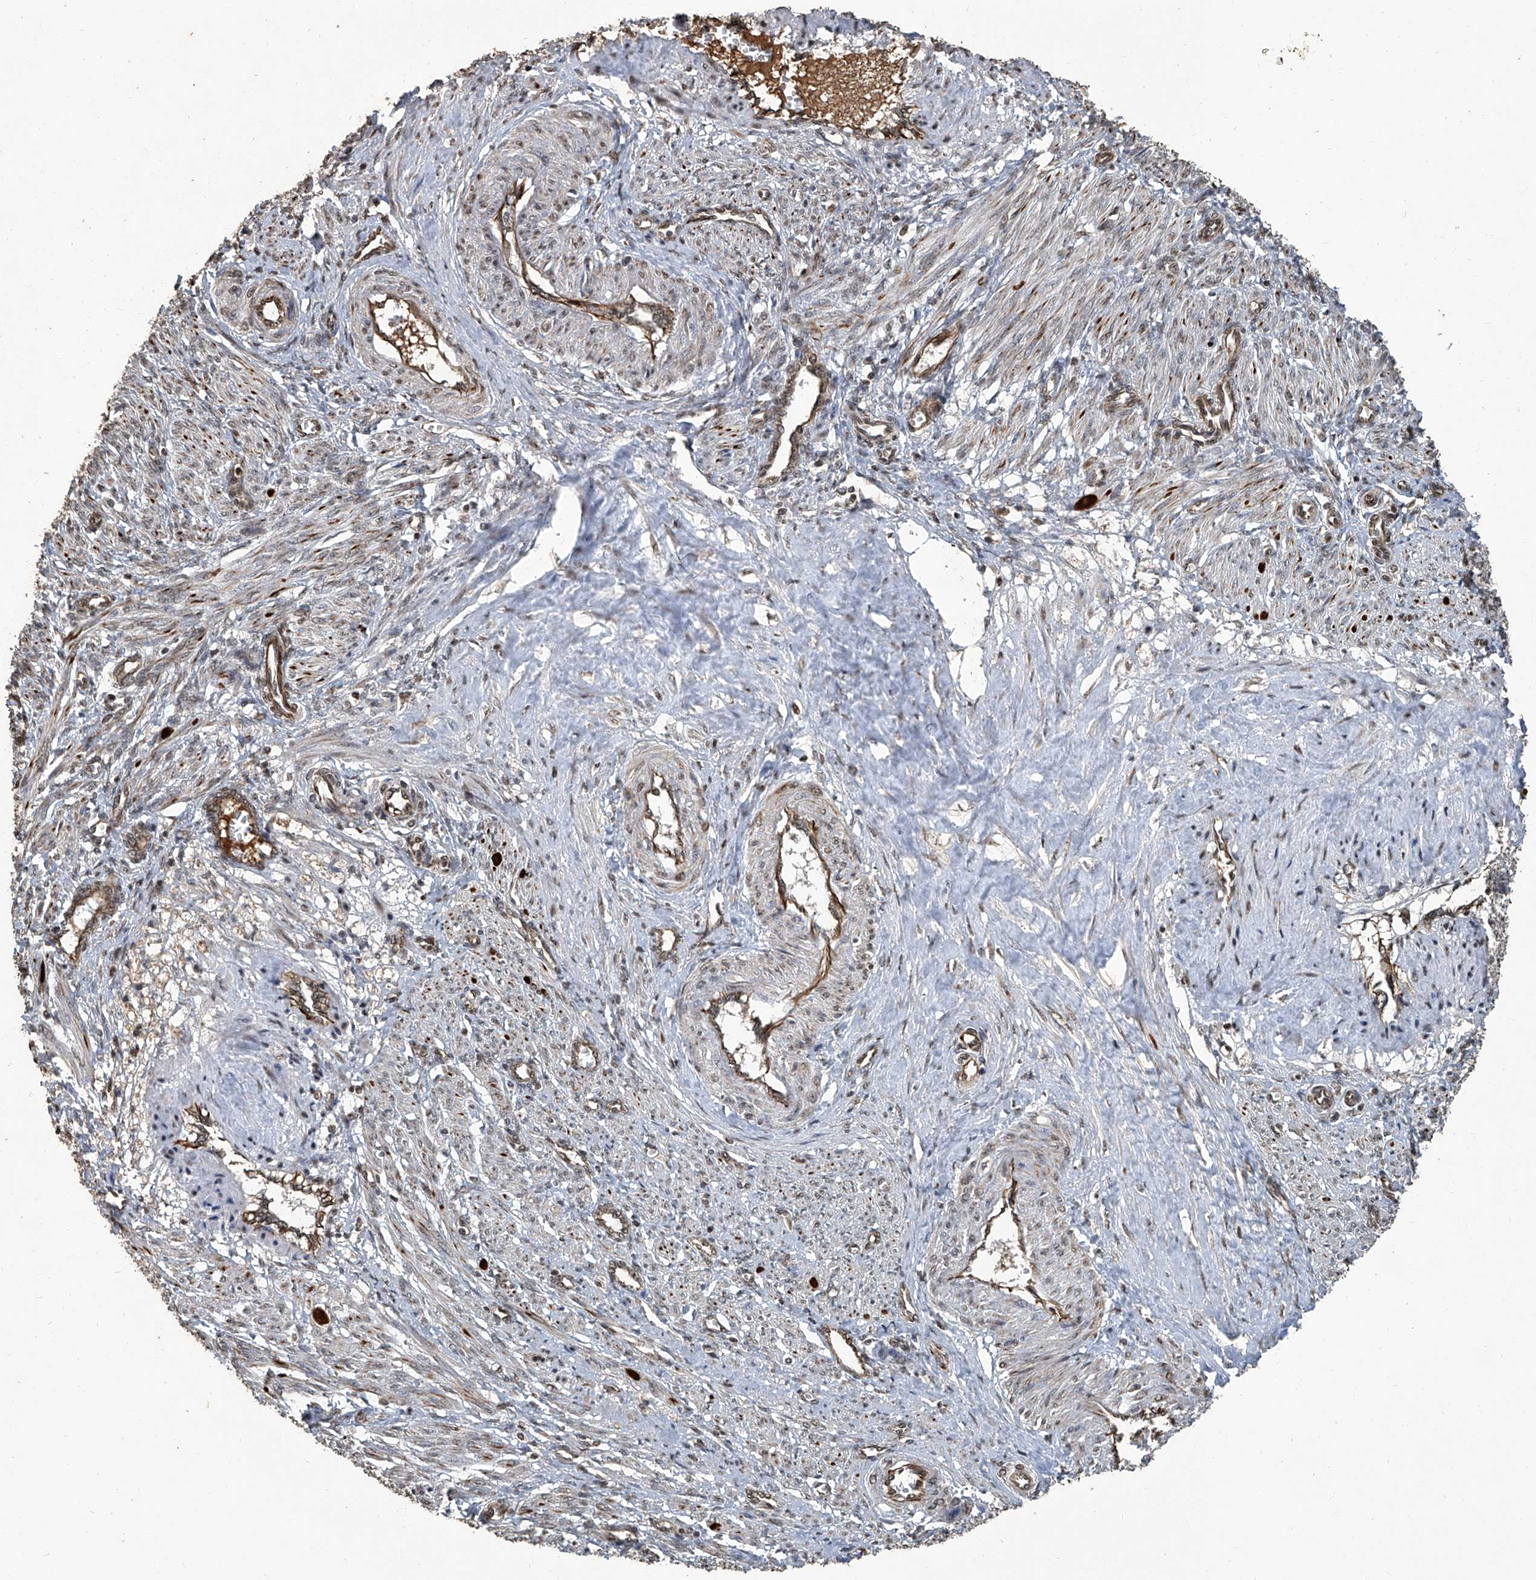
{"staining": {"intensity": "moderate", "quantity": "25%-75%", "location": "cytoplasmic/membranous,nuclear"}, "tissue": "smooth muscle", "cell_type": "Smooth muscle cells", "image_type": "normal", "snomed": [{"axis": "morphology", "description": "Normal tissue, NOS"}, {"axis": "topography", "description": "Endometrium"}], "caption": "Immunohistochemistry (IHC) histopathology image of normal smooth muscle: smooth muscle stained using immunohistochemistry demonstrates medium levels of moderate protein expression localized specifically in the cytoplasmic/membranous,nuclear of smooth muscle cells, appearing as a cytoplasmic/membranous,nuclear brown color.", "gene": "GPR132", "patient": {"sex": "female", "age": 33}}